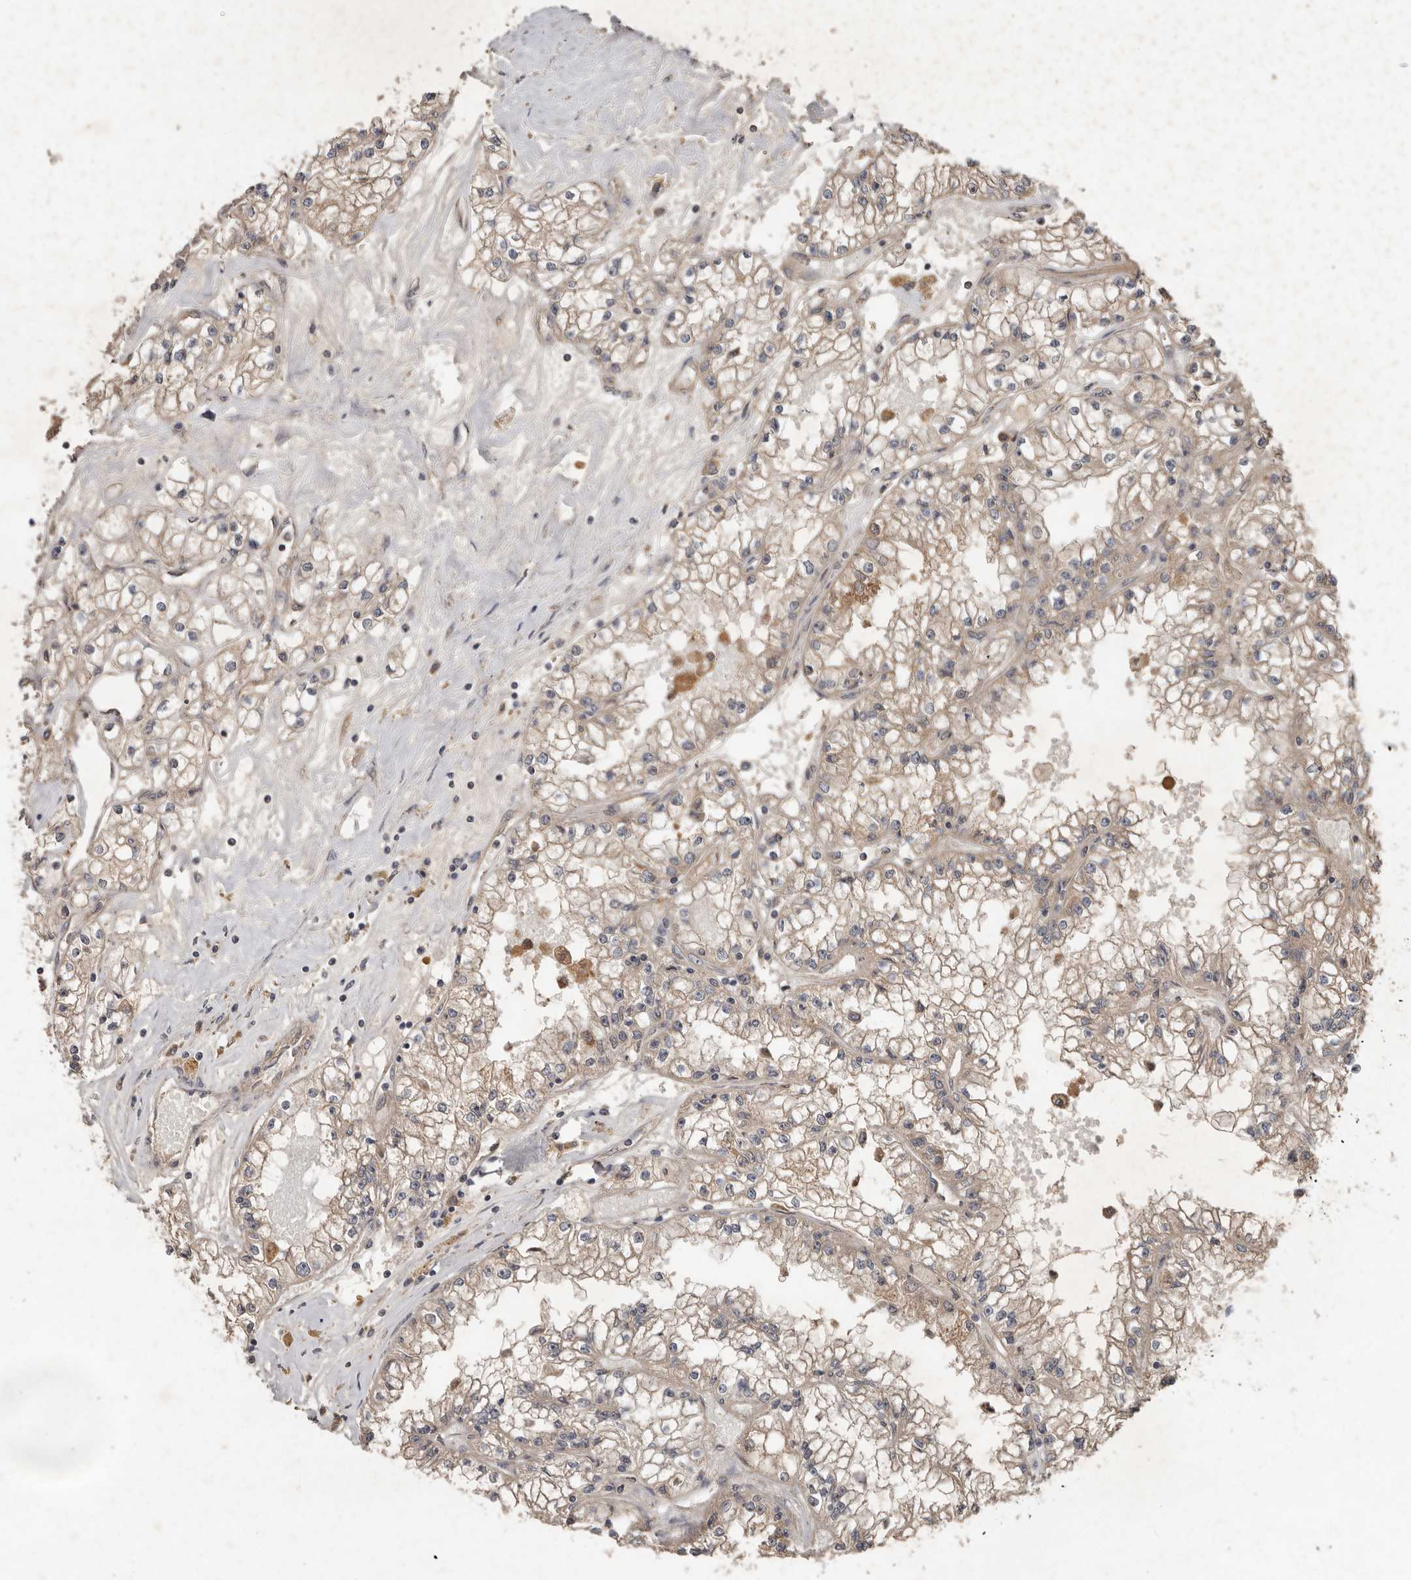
{"staining": {"intensity": "weak", "quantity": ">75%", "location": "cytoplasmic/membranous"}, "tissue": "renal cancer", "cell_type": "Tumor cells", "image_type": "cancer", "snomed": [{"axis": "morphology", "description": "Adenocarcinoma, NOS"}, {"axis": "topography", "description": "Kidney"}], "caption": "Adenocarcinoma (renal) was stained to show a protein in brown. There is low levels of weak cytoplasmic/membranous staining in about >75% of tumor cells.", "gene": "KIF26B", "patient": {"sex": "male", "age": 56}}